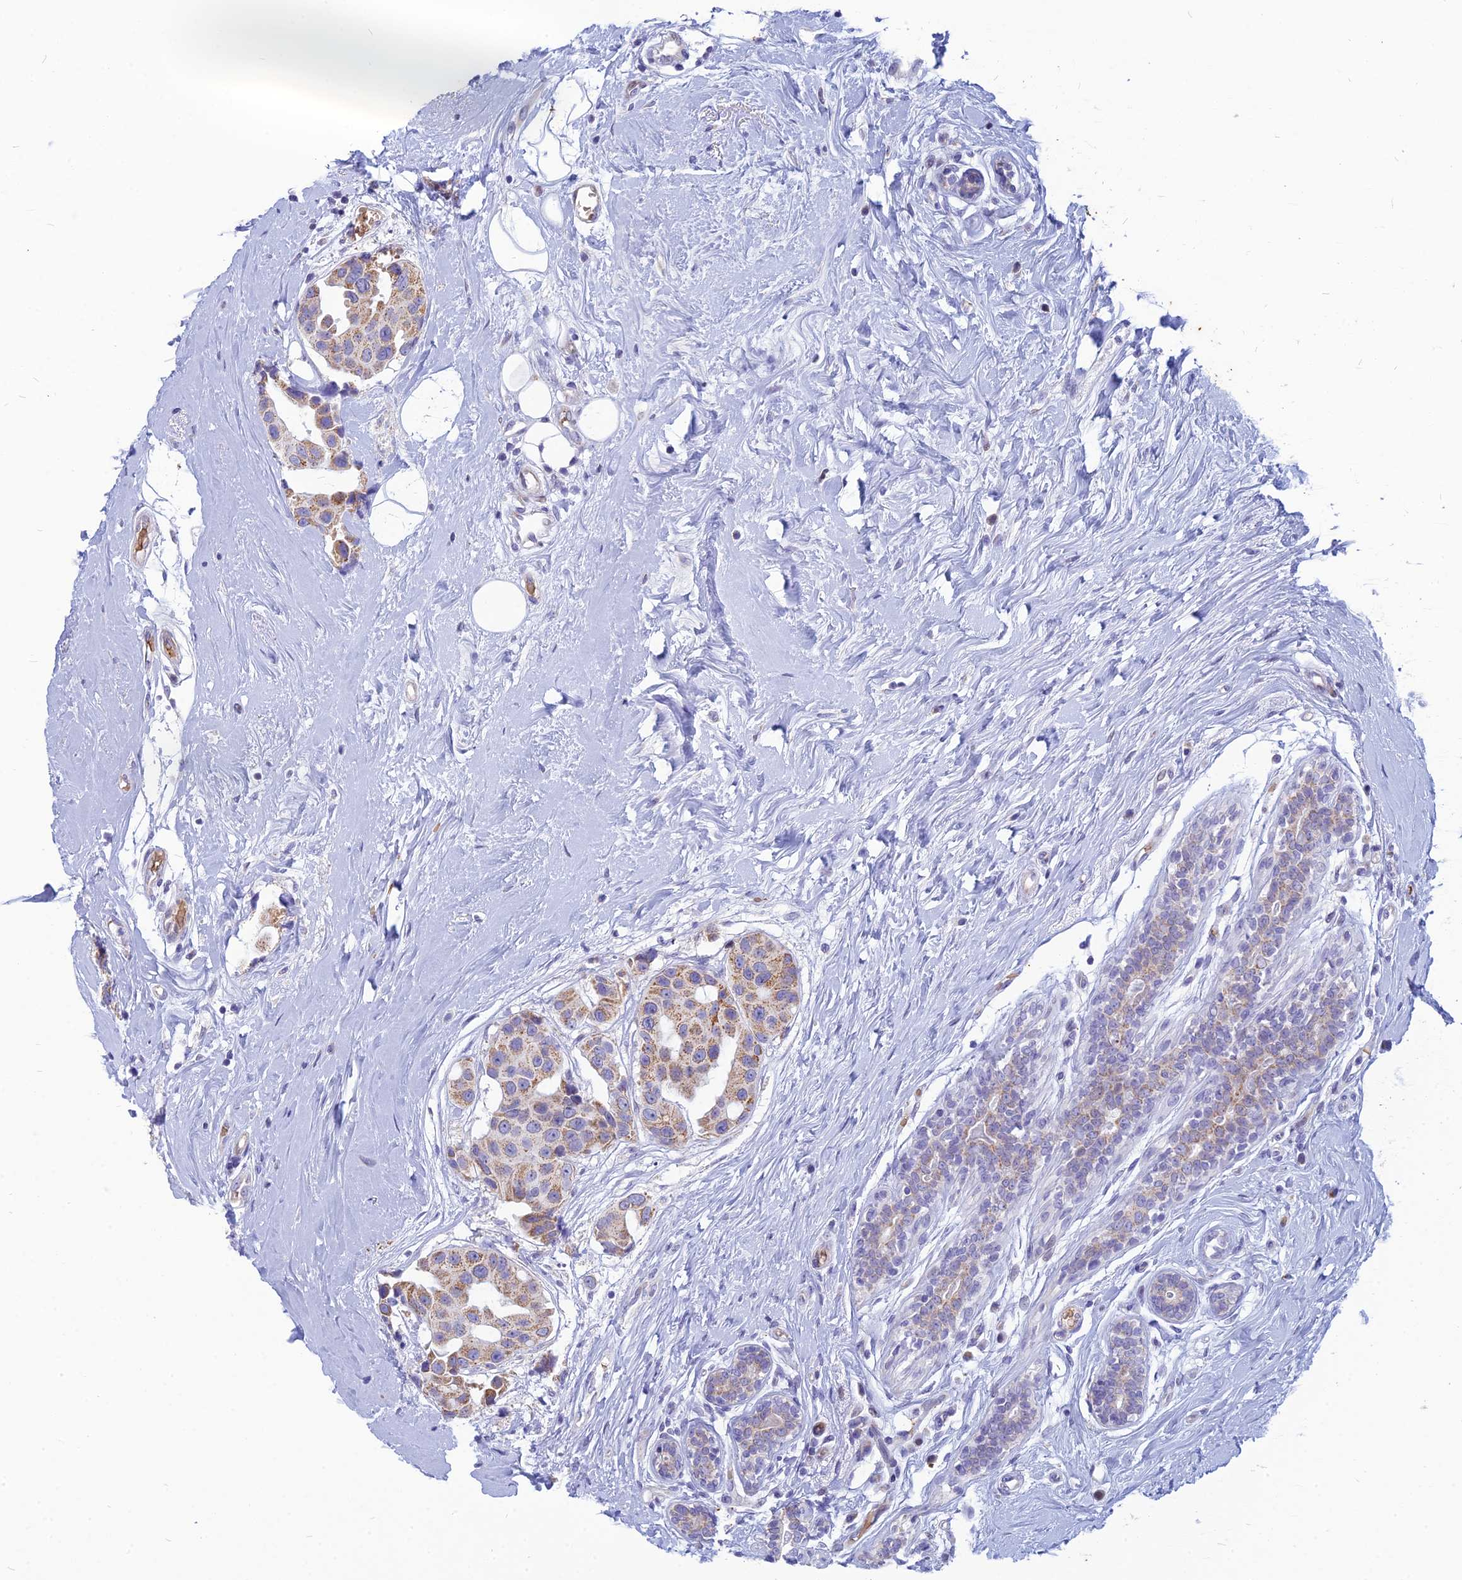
{"staining": {"intensity": "moderate", "quantity": ">75%", "location": "cytoplasmic/membranous"}, "tissue": "breast cancer", "cell_type": "Tumor cells", "image_type": "cancer", "snomed": [{"axis": "morphology", "description": "Normal tissue, NOS"}, {"axis": "morphology", "description": "Duct carcinoma"}, {"axis": "topography", "description": "Breast"}], "caption": "Intraductal carcinoma (breast) tissue shows moderate cytoplasmic/membranous expression in about >75% of tumor cells", "gene": "HHAT", "patient": {"sex": "female", "age": 39}}